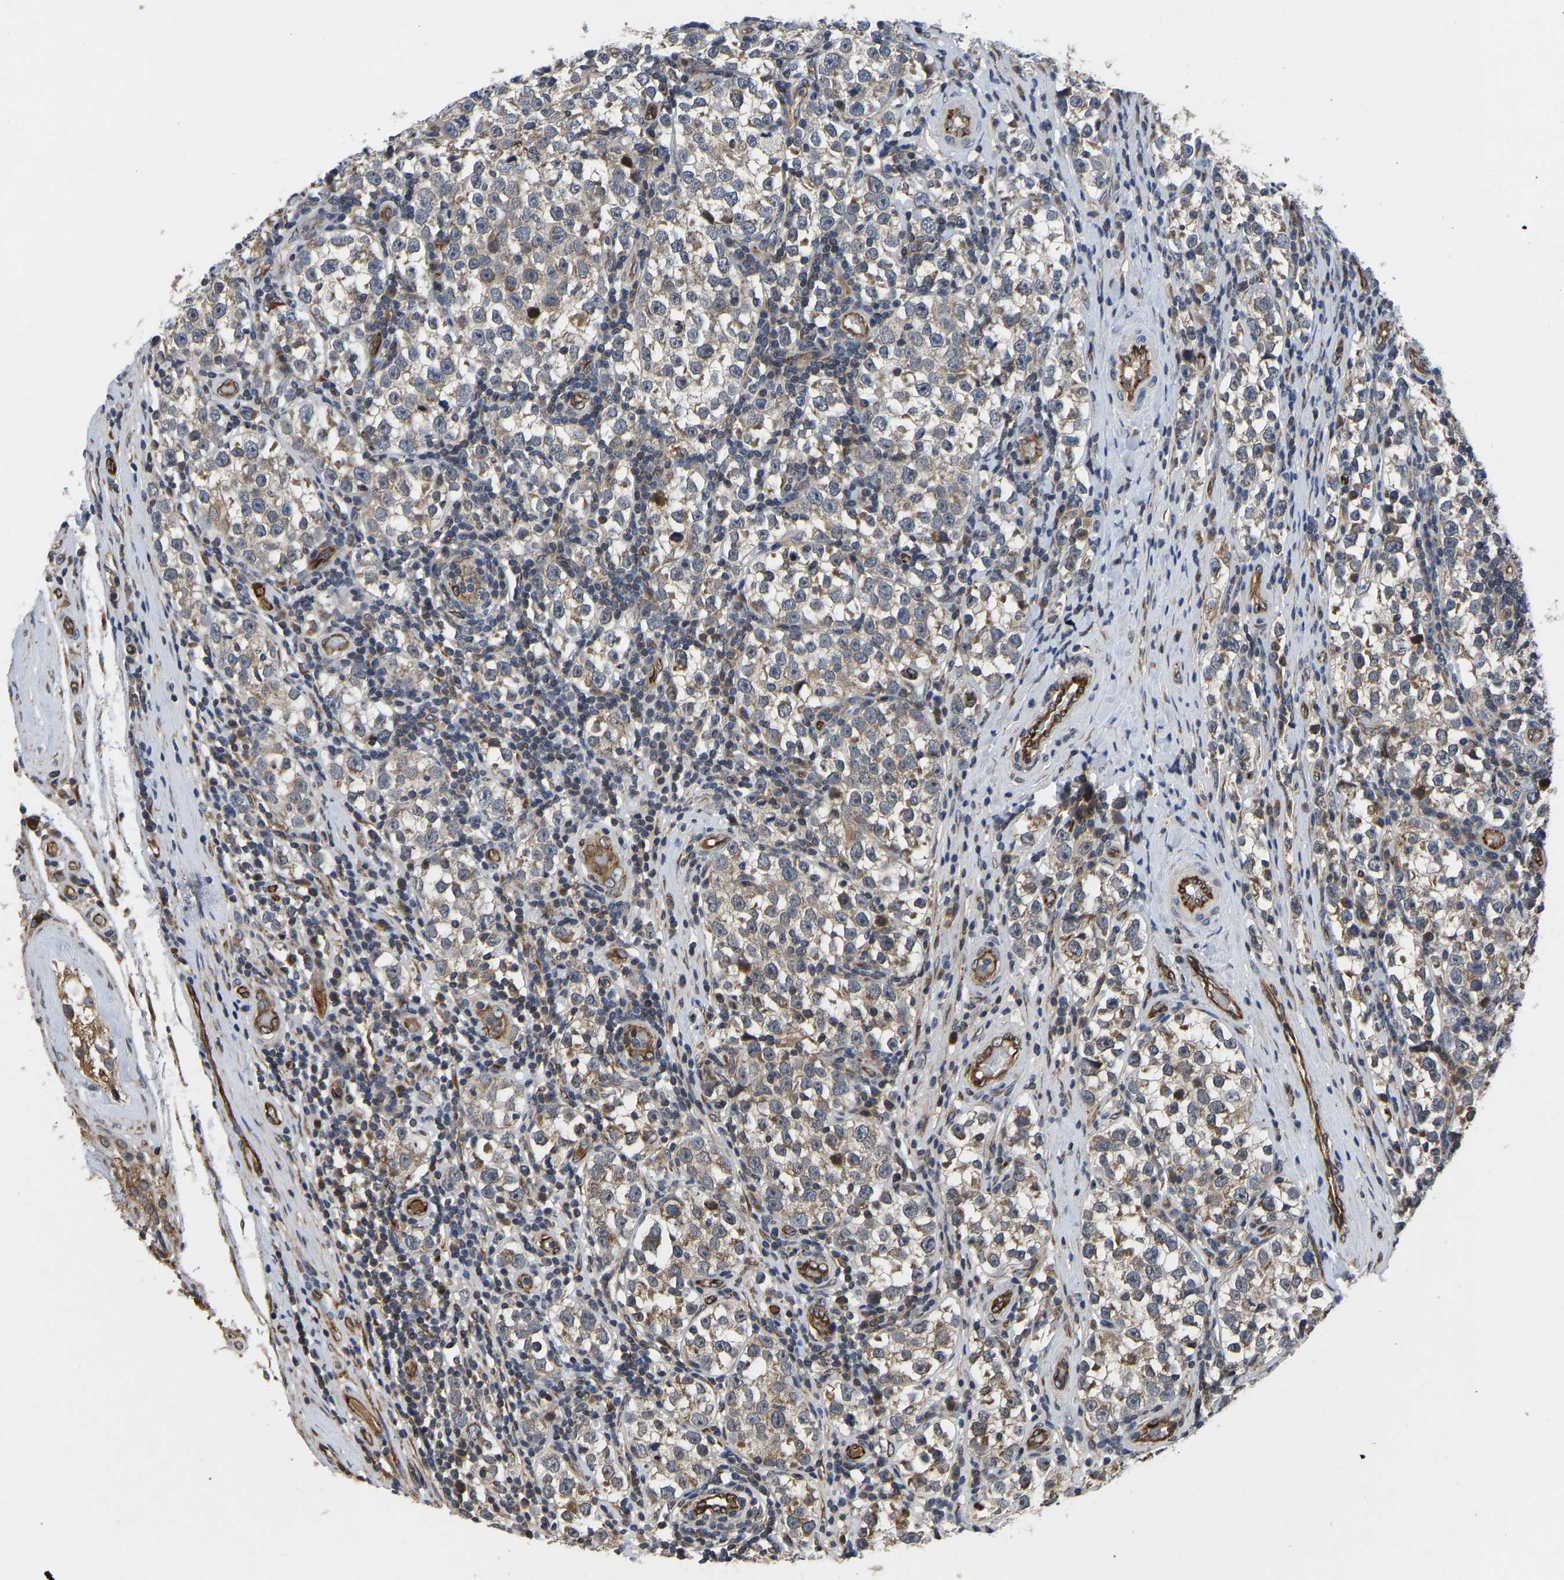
{"staining": {"intensity": "weak", "quantity": "25%-75%", "location": "cytoplasmic/membranous"}, "tissue": "testis cancer", "cell_type": "Tumor cells", "image_type": "cancer", "snomed": [{"axis": "morphology", "description": "Normal tissue, NOS"}, {"axis": "morphology", "description": "Seminoma, NOS"}, {"axis": "topography", "description": "Testis"}], "caption": "IHC of seminoma (testis) demonstrates low levels of weak cytoplasmic/membranous positivity in approximately 25%-75% of tumor cells.", "gene": "FRRS1", "patient": {"sex": "male", "age": 43}}